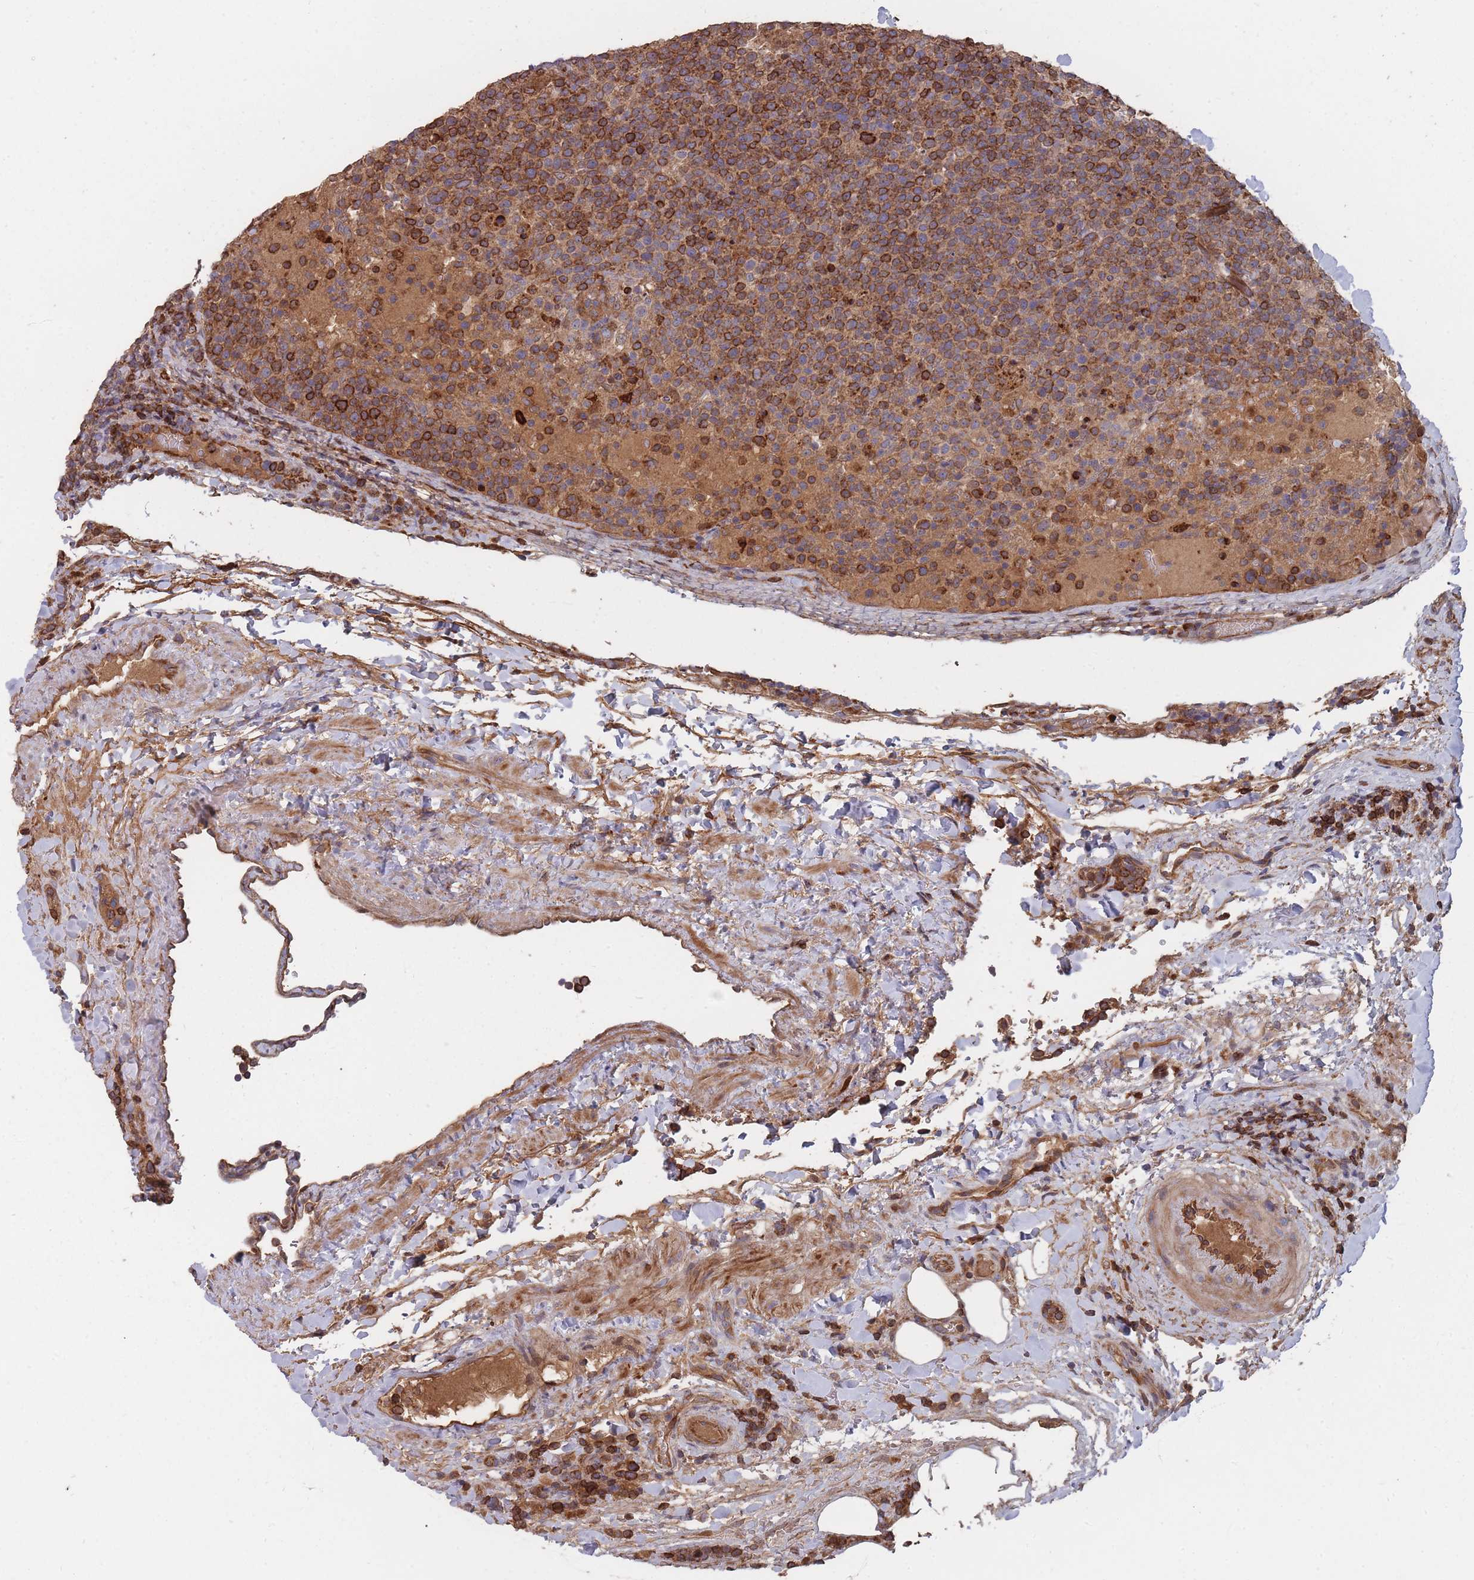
{"staining": {"intensity": "strong", "quantity": ">75%", "location": "cytoplasmic/membranous"}, "tissue": "lymphoma", "cell_type": "Tumor cells", "image_type": "cancer", "snomed": [{"axis": "morphology", "description": "Malignant lymphoma, non-Hodgkin's type, High grade"}, {"axis": "topography", "description": "Lymph node"}], "caption": "A histopathology image of lymphoma stained for a protein exhibits strong cytoplasmic/membranous brown staining in tumor cells. The staining was performed using DAB (3,3'-diaminobenzidine) to visualize the protein expression in brown, while the nuclei were stained in blue with hematoxylin (Magnification: 20x).", "gene": "THSD7B", "patient": {"sex": "male", "age": 61}}